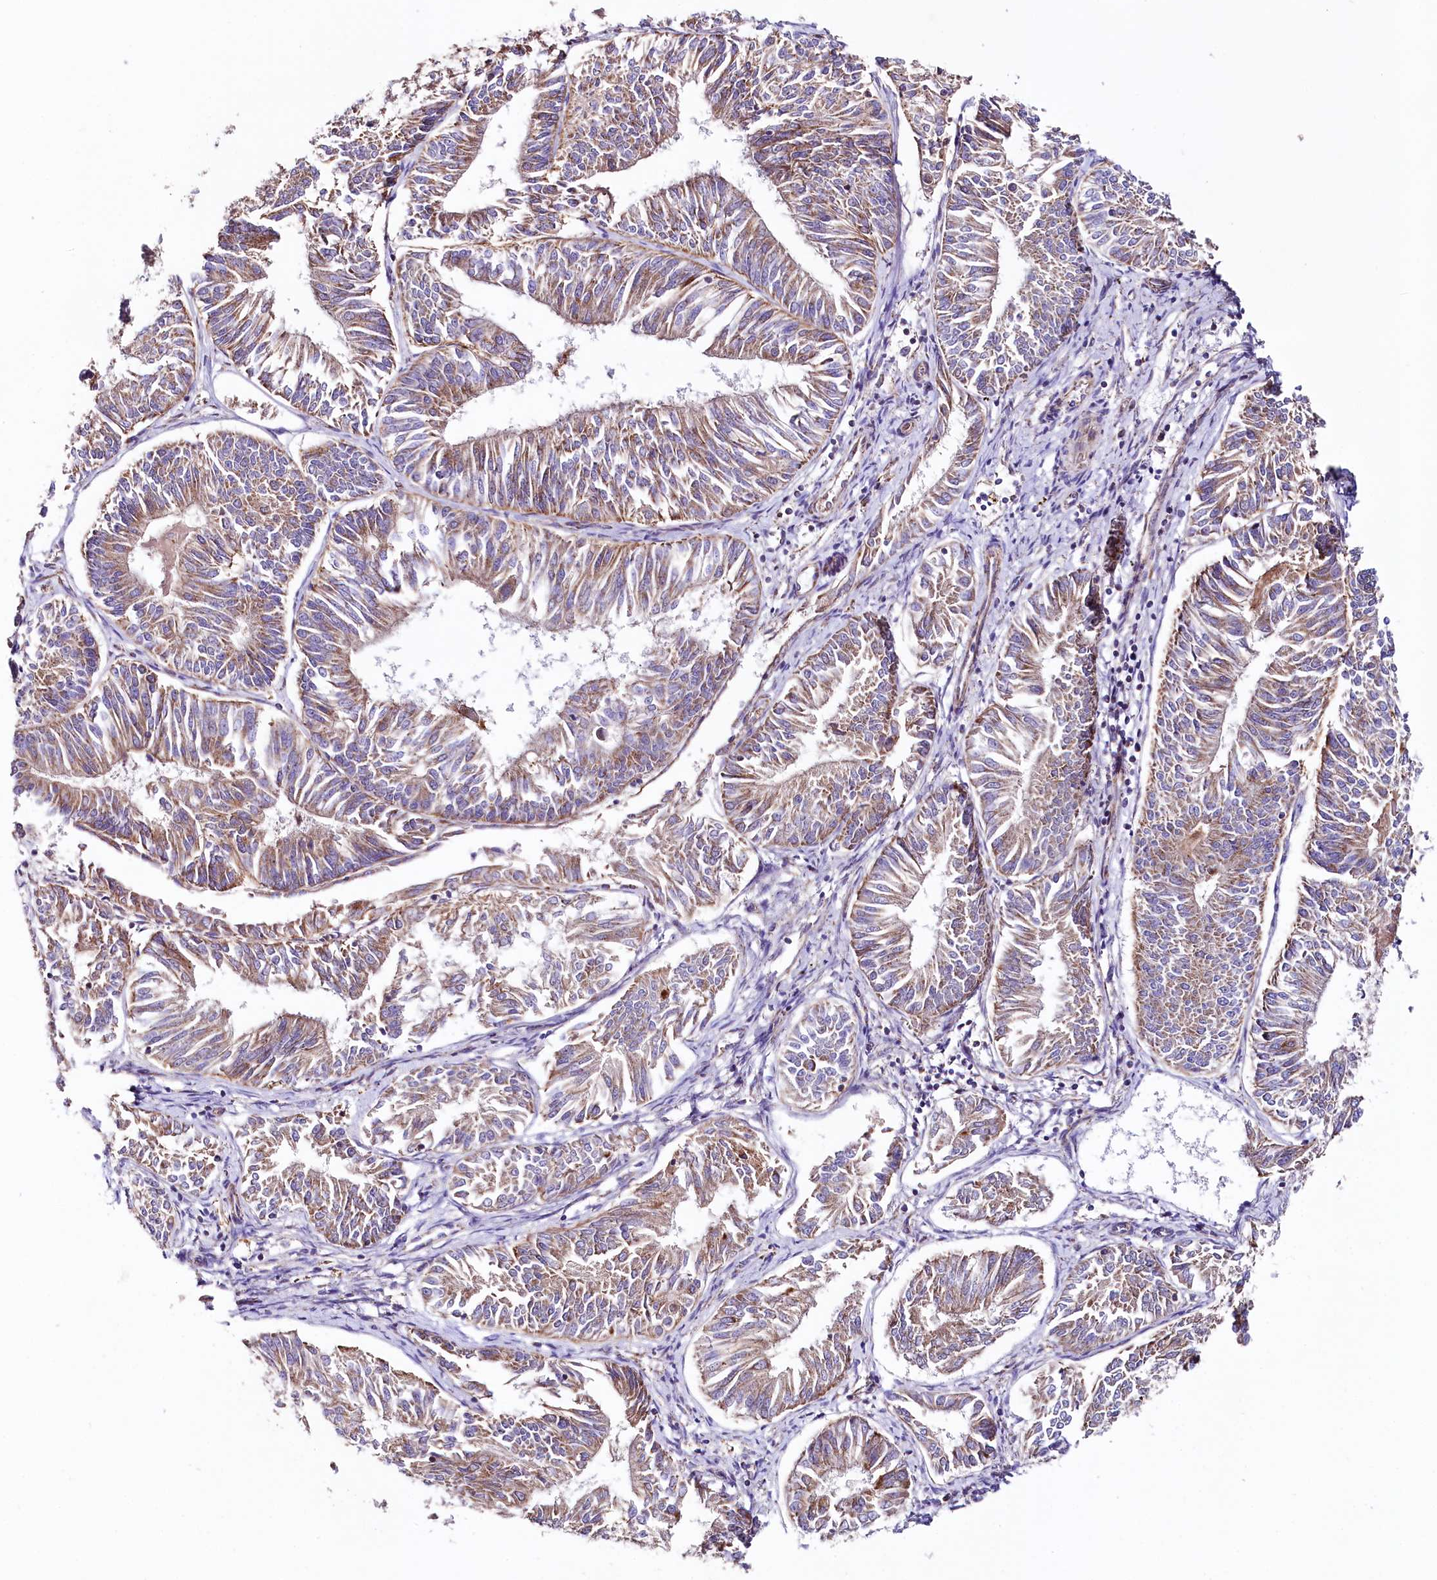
{"staining": {"intensity": "moderate", "quantity": ">75%", "location": "cytoplasmic/membranous"}, "tissue": "endometrial cancer", "cell_type": "Tumor cells", "image_type": "cancer", "snomed": [{"axis": "morphology", "description": "Adenocarcinoma, NOS"}, {"axis": "topography", "description": "Endometrium"}], "caption": "Endometrial cancer (adenocarcinoma) stained for a protein displays moderate cytoplasmic/membranous positivity in tumor cells. The staining was performed using DAB, with brown indicating positive protein expression. Nuclei are stained blue with hematoxylin.", "gene": "APLP2", "patient": {"sex": "female", "age": 58}}